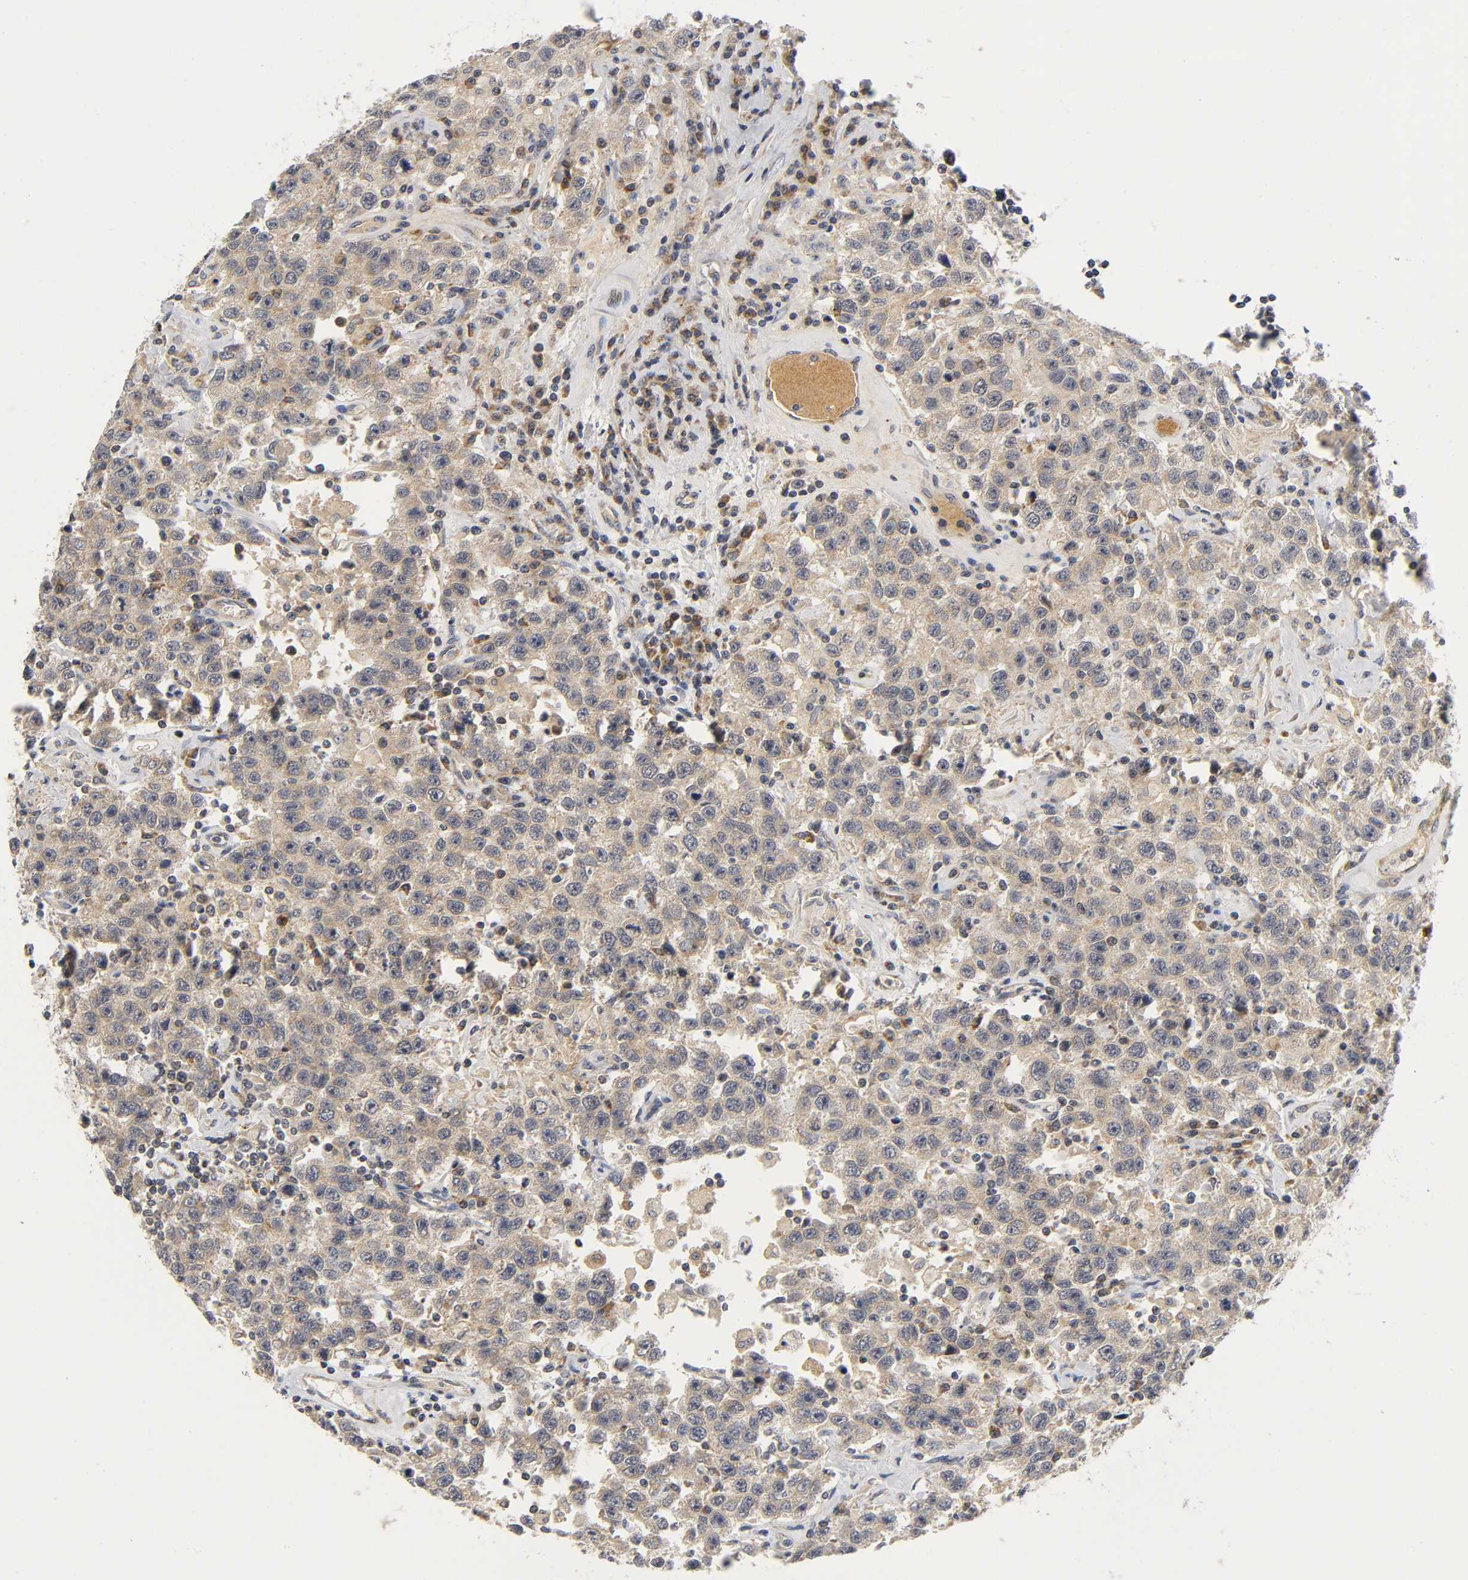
{"staining": {"intensity": "weak", "quantity": ">75%", "location": "cytoplasmic/membranous"}, "tissue": "testis cancer", "cell_type": "Tumor cells", "image_type": "cancer", "snomed": [{"axis": "morphology", "description": "Seminoma, NOS"}, {"axis": "topography", "description": "Testis"}], "caption": "An image showing weak cytoplasmic/membranous staining in approximately >75% of tumor cells in testis cancer, as visualized by brown immunohistochemical staining.", "gene": "NRP1", "patient": {"sex": "male", "age": 41}}